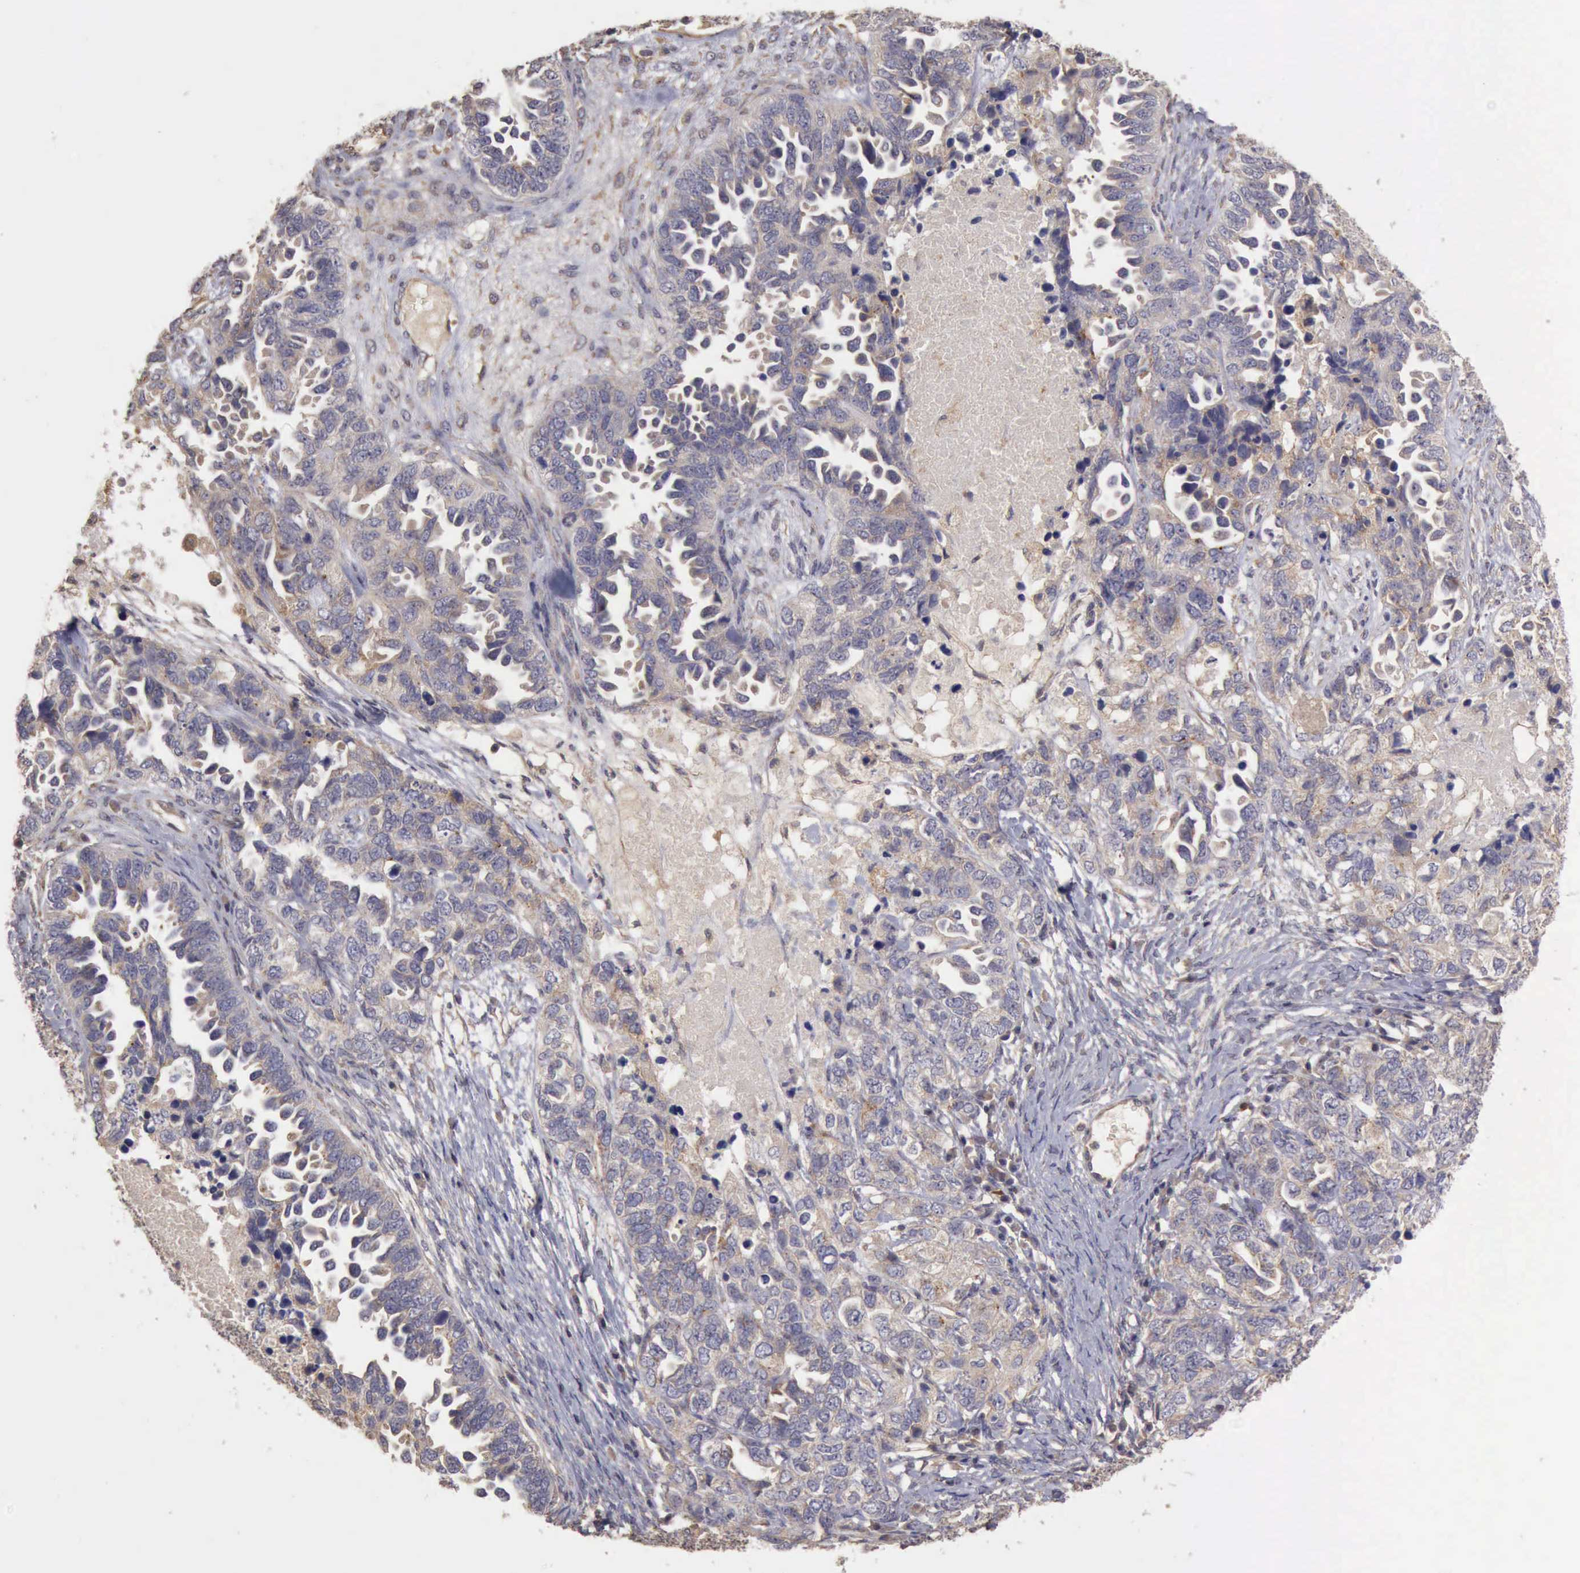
{"staining": {"intensity": "negative", "quantity": "none", "location": "none"}, "tissue": "ovarian cancer", "cell_type": "Tumor cells", "image_type": "cancer", "snomed": [{"axis": "morphology", "description": "Cystadenocarcinoma, serous, NOS"}, {"axis": "topography", "description": "Ovary"}], "caption": "Tumor cells show no significant staining in ovarian cancer.", "gene": "BMX", "patient": {"sex": "female", "age": 82}}